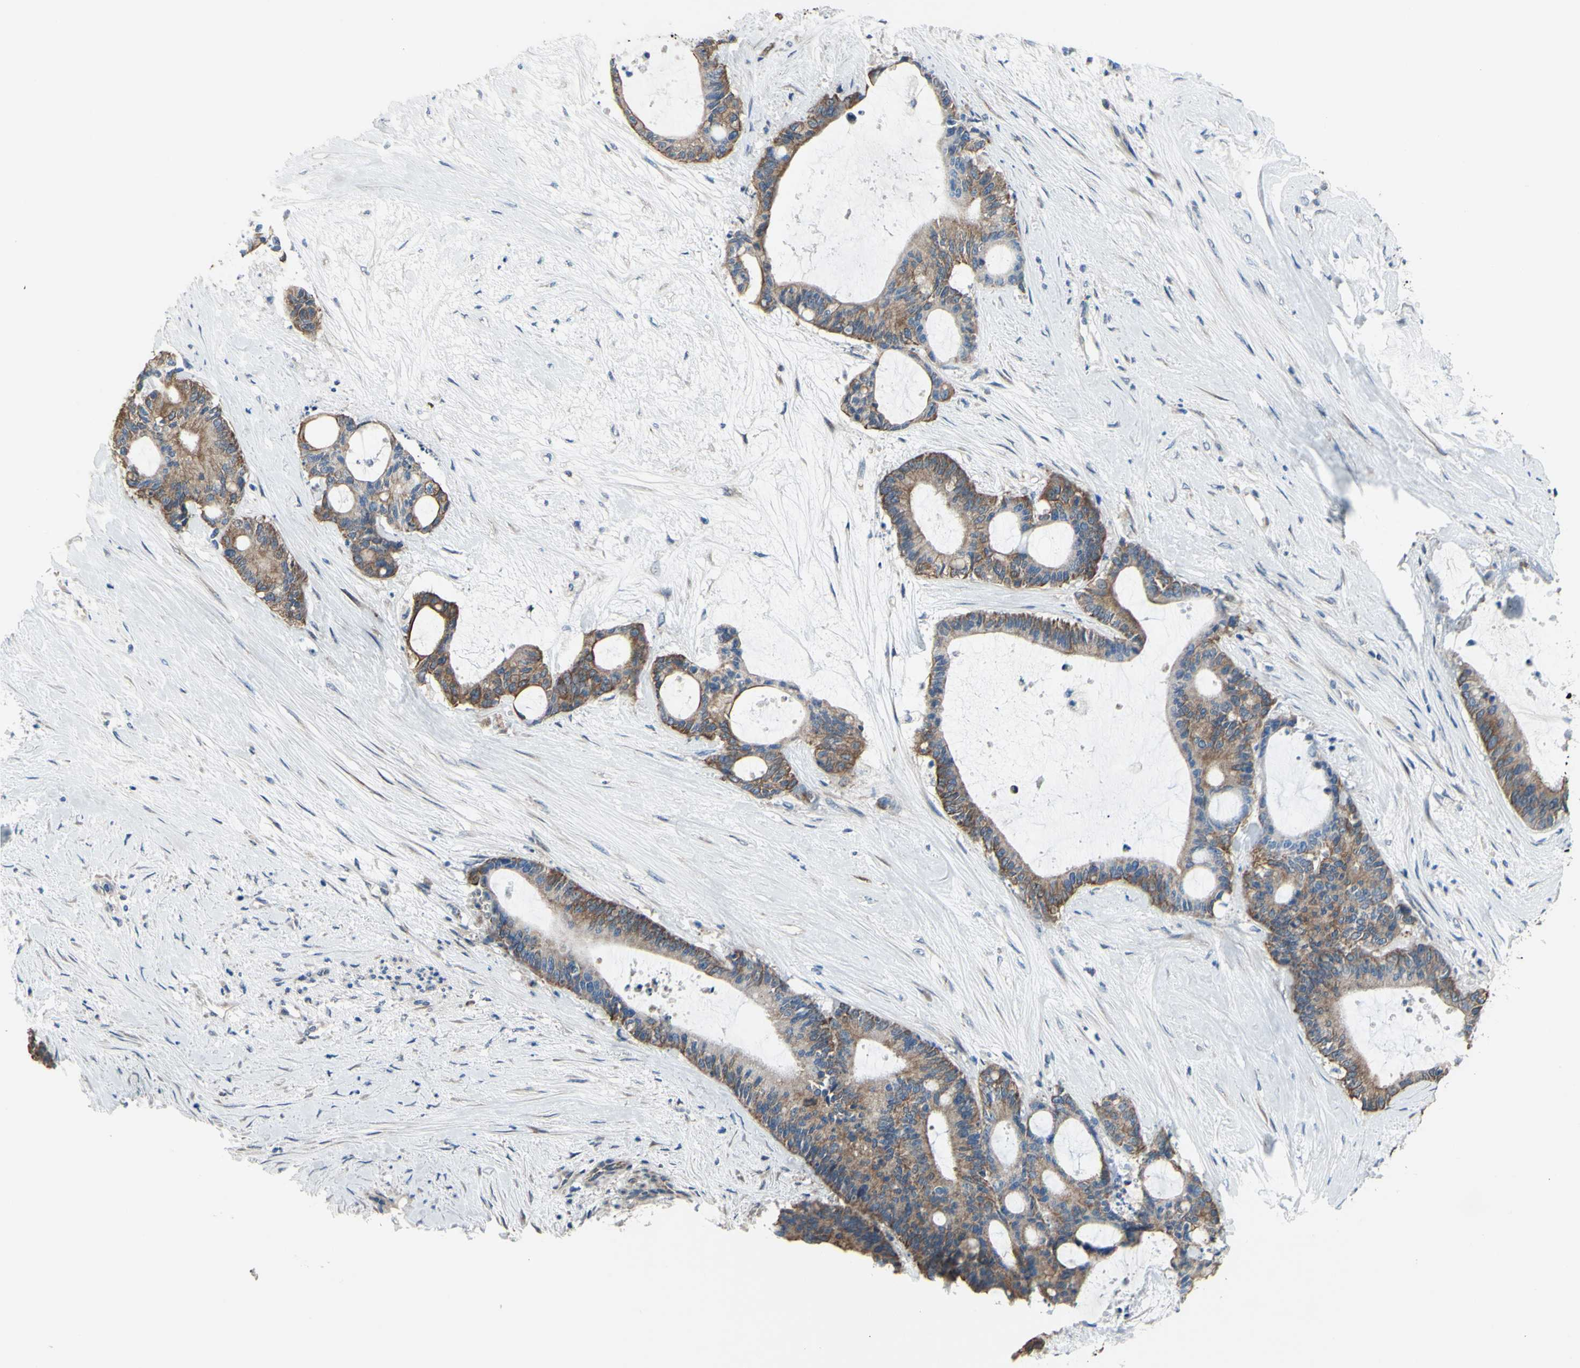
{"staining": {"intensity": "moderate", "quantity": ">75%", "location": "cytoplasmic/membranous"}, "tissue": "liver cancer", "cell_type": "Tumor cells", "image_type": "cancer", "snomed": [{"axis": "morphology", "description": "Cholangiocarcinoma"}, {"axis": "topography", "description": "Liver"}], "caption": "Immunohistochemical staining of human cholangiocarcinoma (liver) exhibits medium levels of moderate cytoplasmic/membranous protein expression in about >75% of tumor cells.", "gene": "GRAMD2B", "patient": {"sex": "female", "age": 73}}